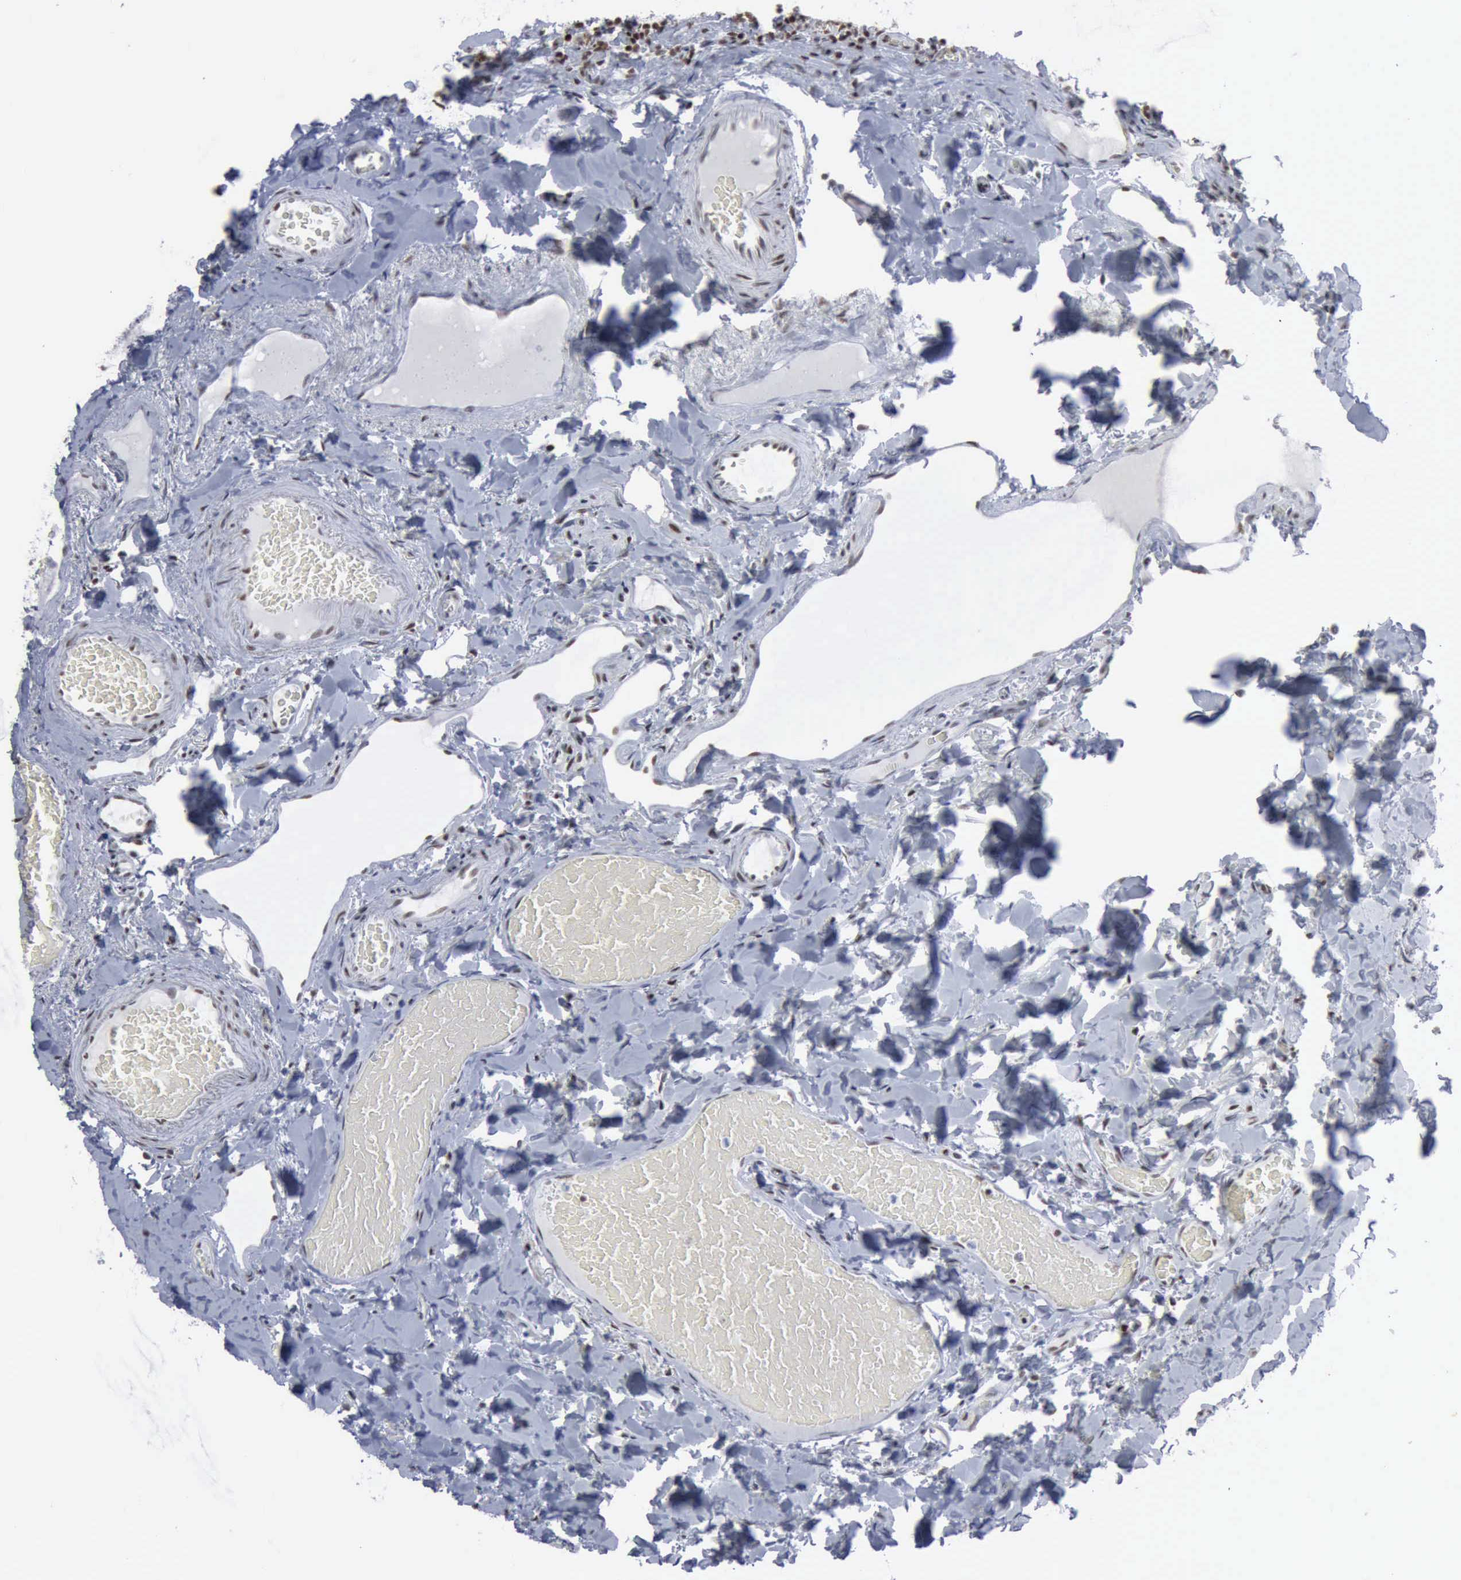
{"staining": {"intensity": "weak", "quantity": "25%-75%", "location": "nuclear"}, "tissue": "duodenum", "cell_type": "Glandular cells", "image_type": "normal", "snomed": [{"axis": "morphology", "description": "Normal tissue, NOS"}, {"axis": "topography", "description": "Duodenum"}], "caption": "A low amount of weak nuclear staining is seen in about 25%-75% of glandular cells in normal duodenum.", "gene": "XPA", "patient": {"sex": "male", "age": 66}}